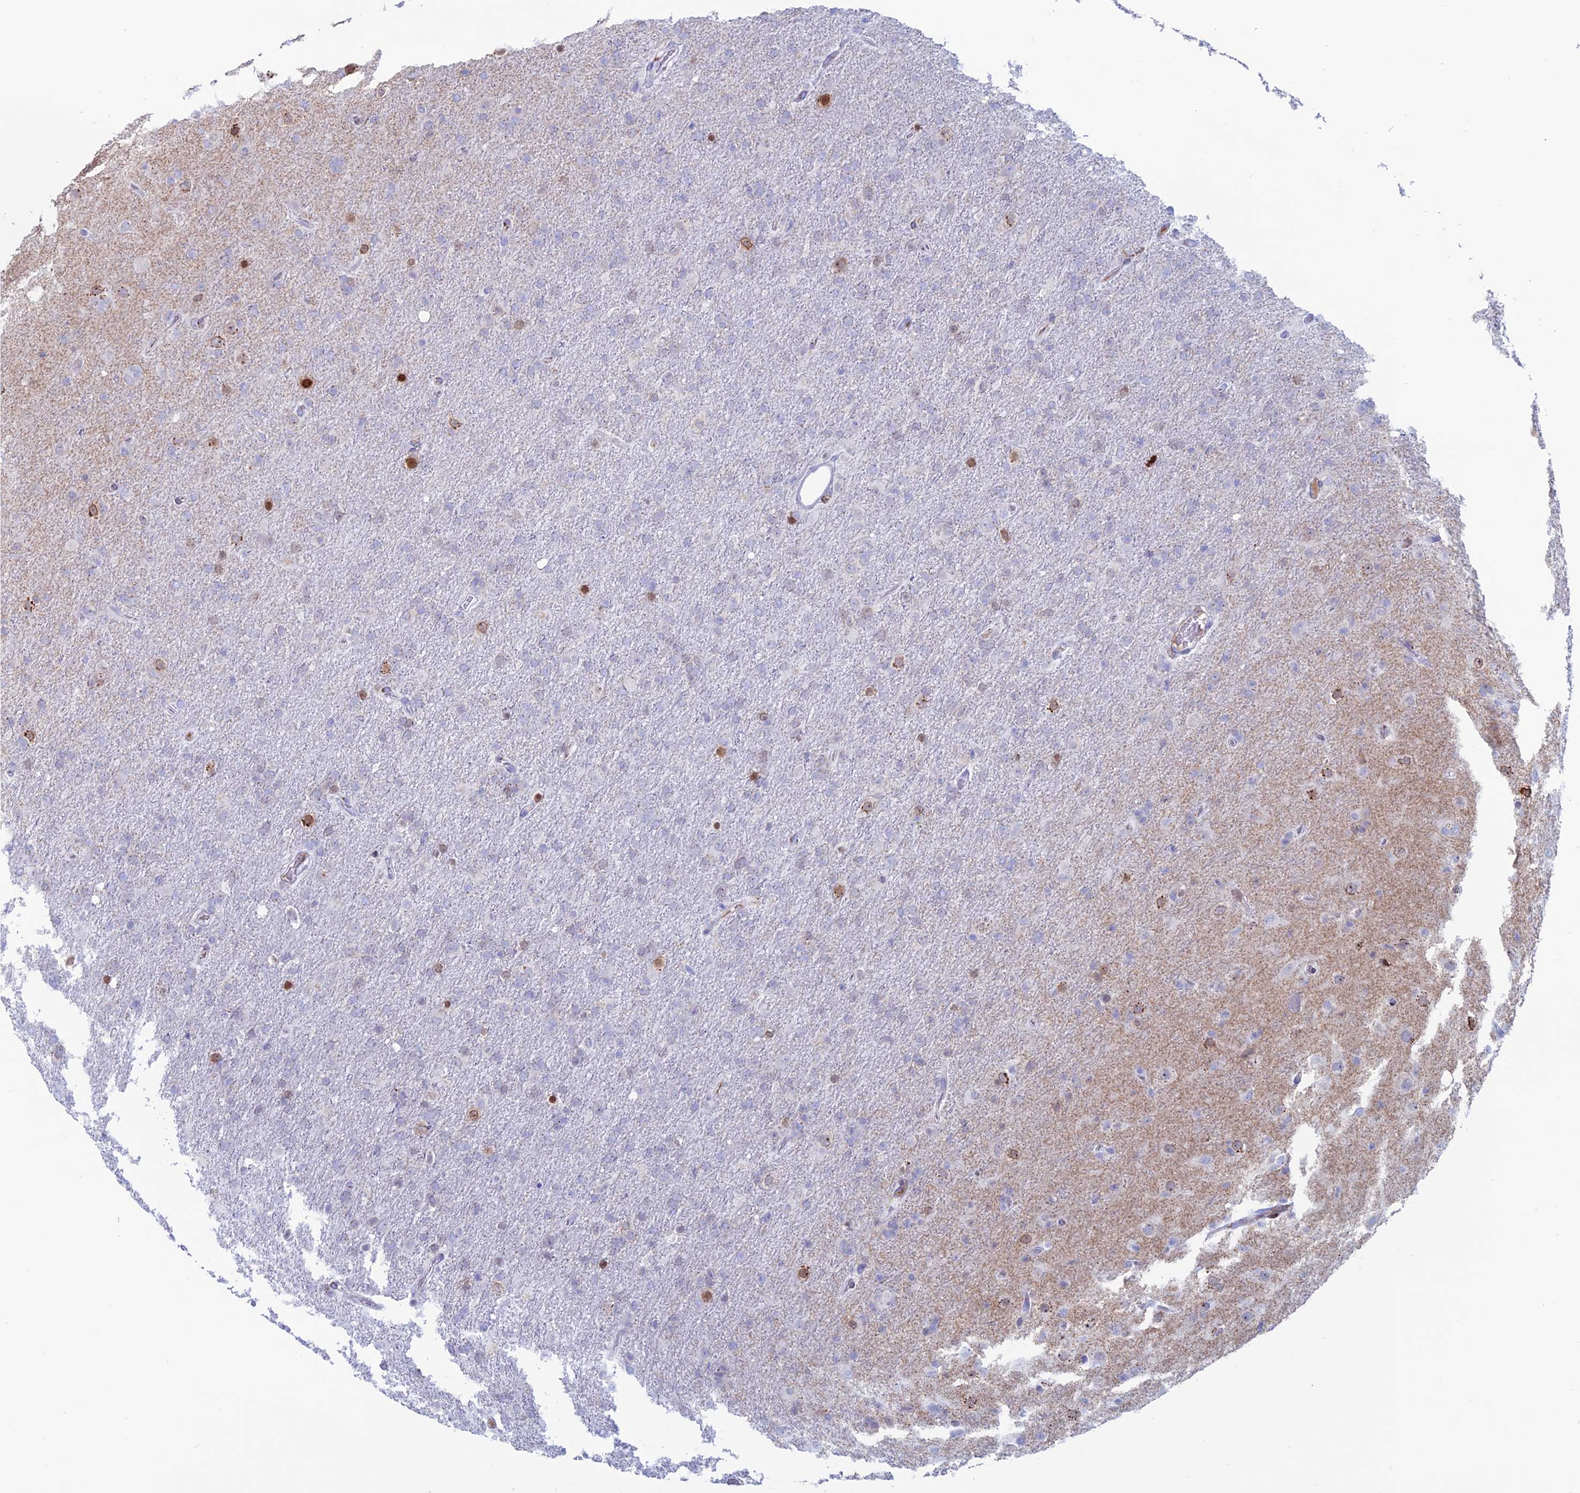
{"staining": {"intensity": "negative", "quantity": "none", "location": "none"}, "tissue": "glioma", "cell_type": "Tumor cells", "image_type": "cancer", "snomed": [{"axis": "morphology", "description": "Glioma, malignant, Low grade"}, {"axis": "topography", "description": "Brain"}], "caption": "IHC of malignant glioma (low-grade) shows no positivity in tumor cells.", "gene": "CERS6", "patient": {"sex": "male", "age": 65}}